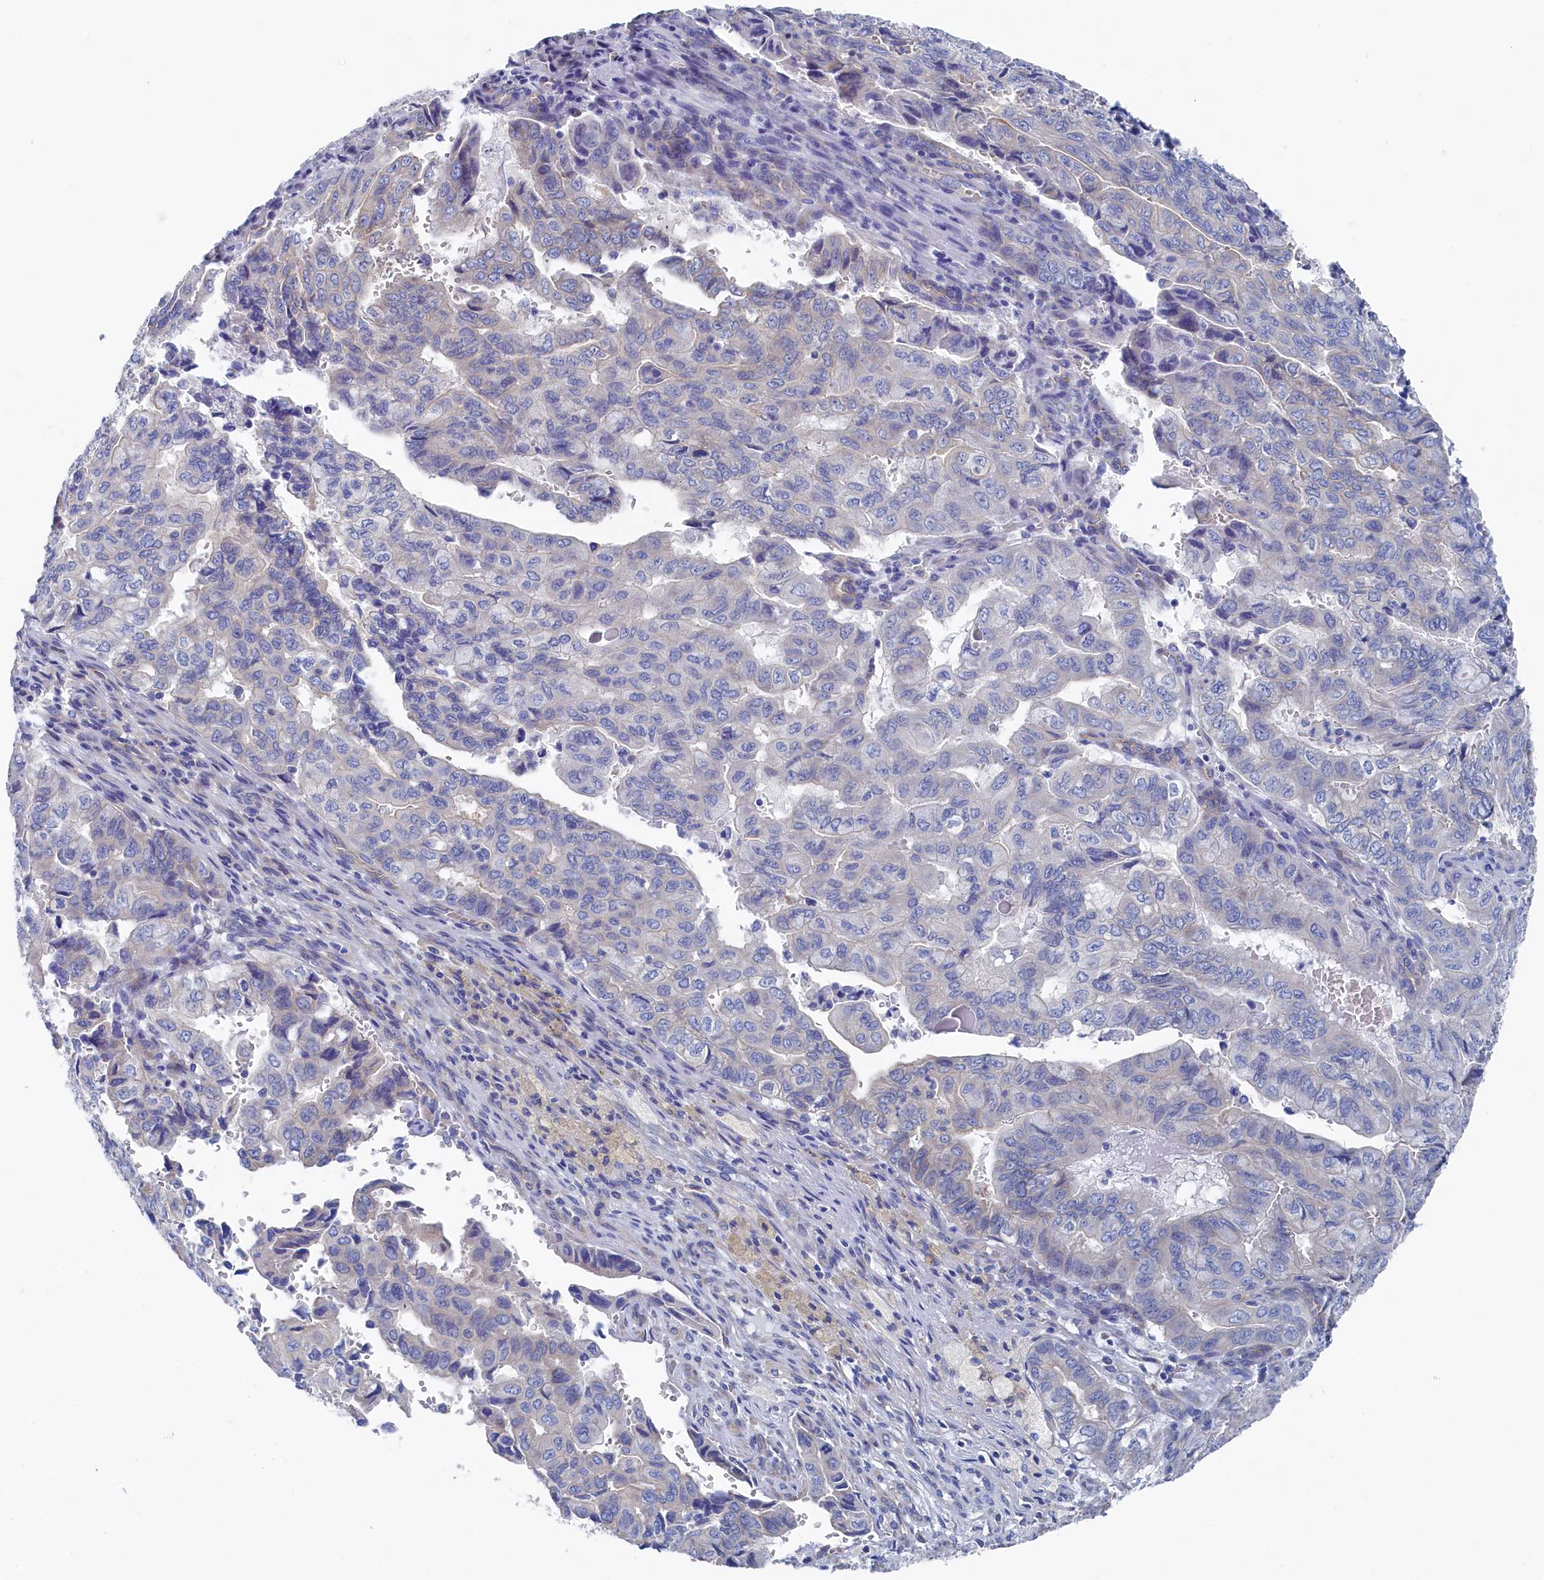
{"staining": {"intensity": "negative", "quantity": "none", "location": "none"}, "tissue": "pancreatic cancer", "cell_type": "Tumor cells", "image_type": "cancer", "snomed": [{"axis": "morphology", "description": "Adenocarcinoma, NOS"}, {"axis": "topography", "description": "Pancreas"}], "caption": "A photomicrograph of human pancreatic cancer is negative for staining in tumor cells.", "gene": "TMOD2", "patient": {"sex": "male", "age": 51}}